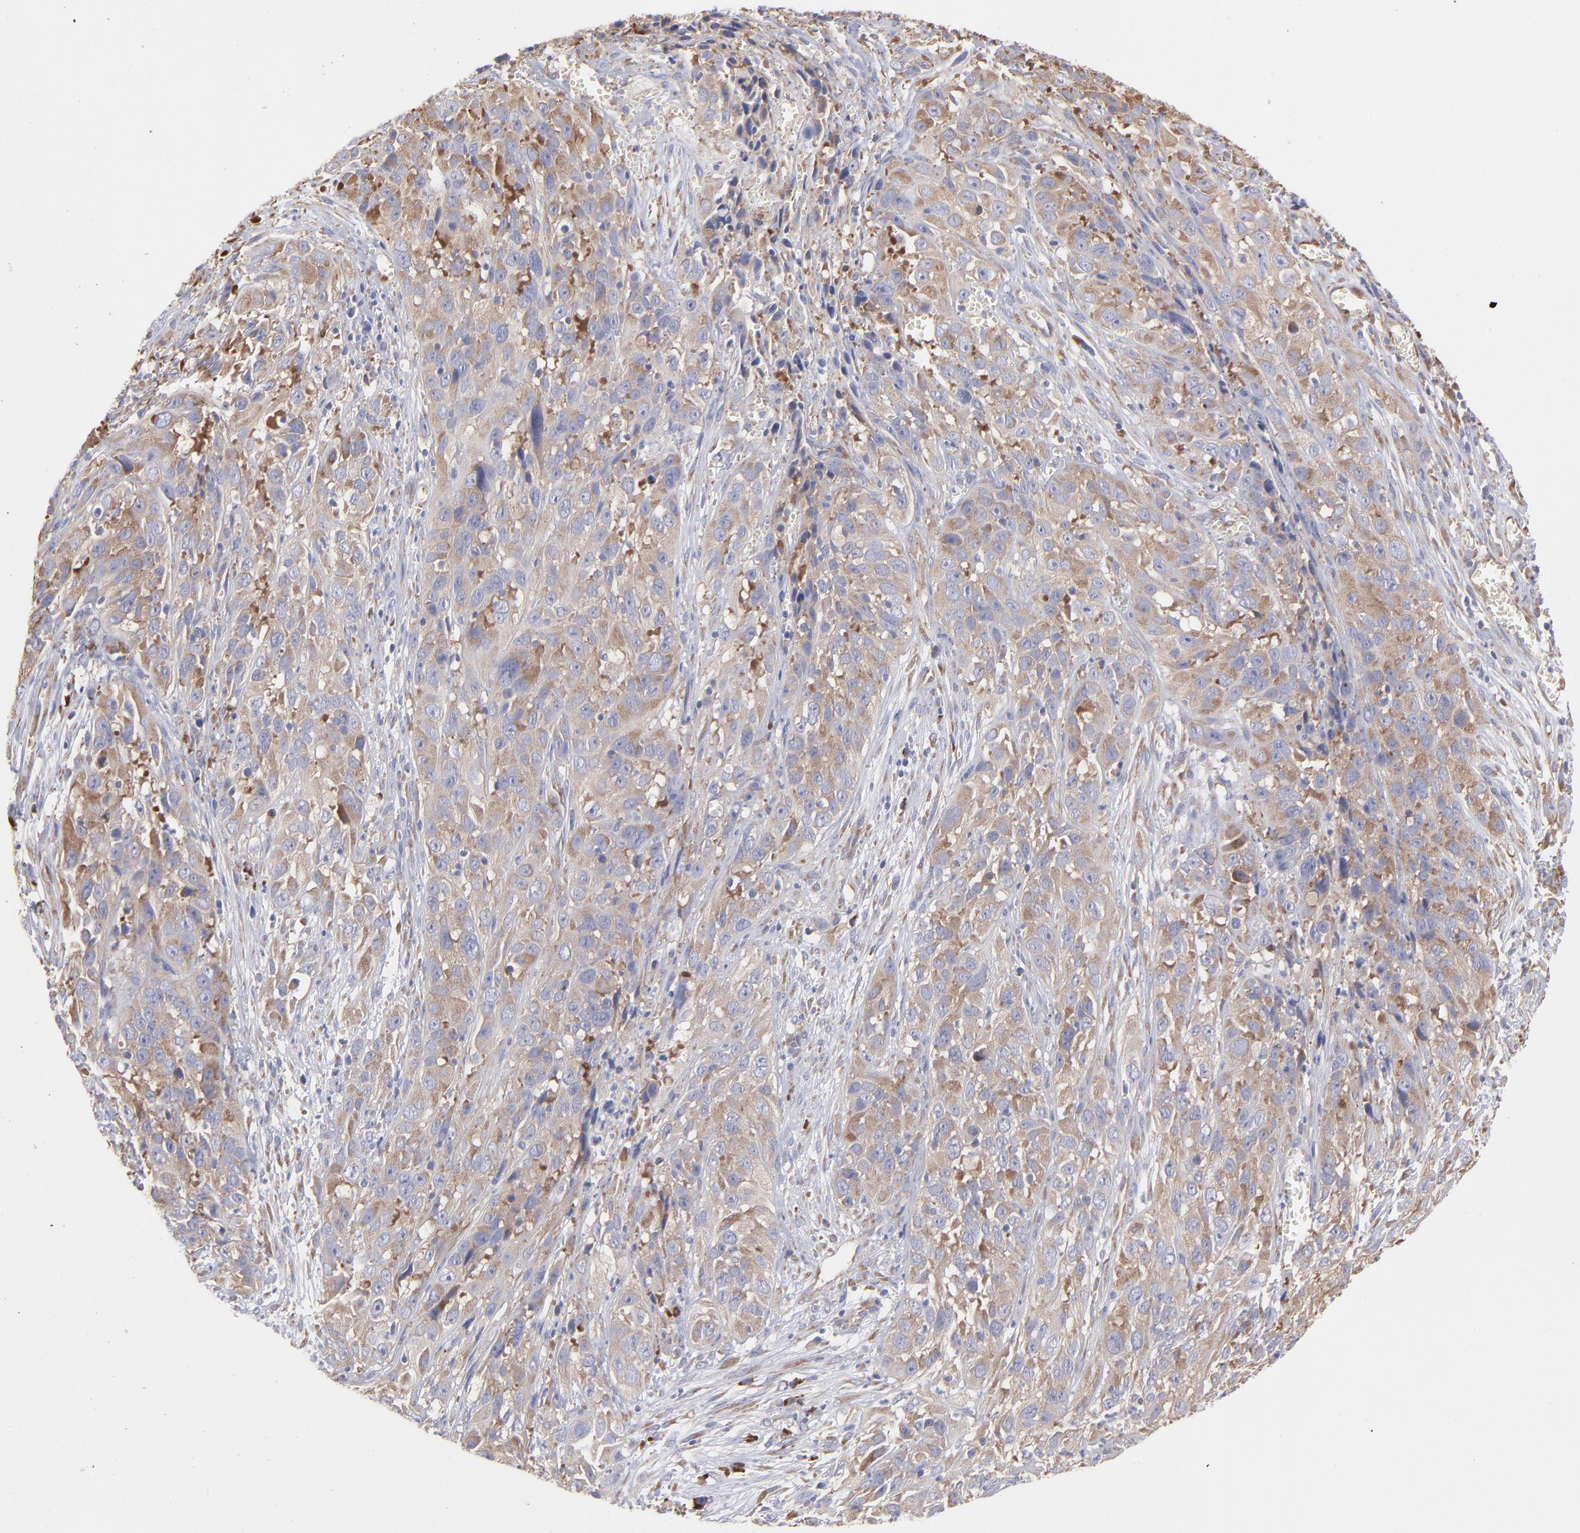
{"staining": {"intensity": "moderate", "quantity": "25%-75%", "location": "cytoplasmic/membranous"}, "tissue": "cervical cancer", "cell_type": "Tumor cells", "image_type": "cancer", "snomed": [{"axis": "morphology", "description": "Squamous cell carcinoma, NOS"}, {"axis": "topography", "description": "Cervix"}], "caption": "Immunohistochemical staining of human cervical cancer demonstrates moderate cytoplasmic/membranous protein staining in about 25%-75% of tumor cells. Immunohistochemistry (ihc) stains the protein in brown and the nuclei are stained blue.", "gene": "RPLP0", "patient": {"sex": "female", "age": 32}}